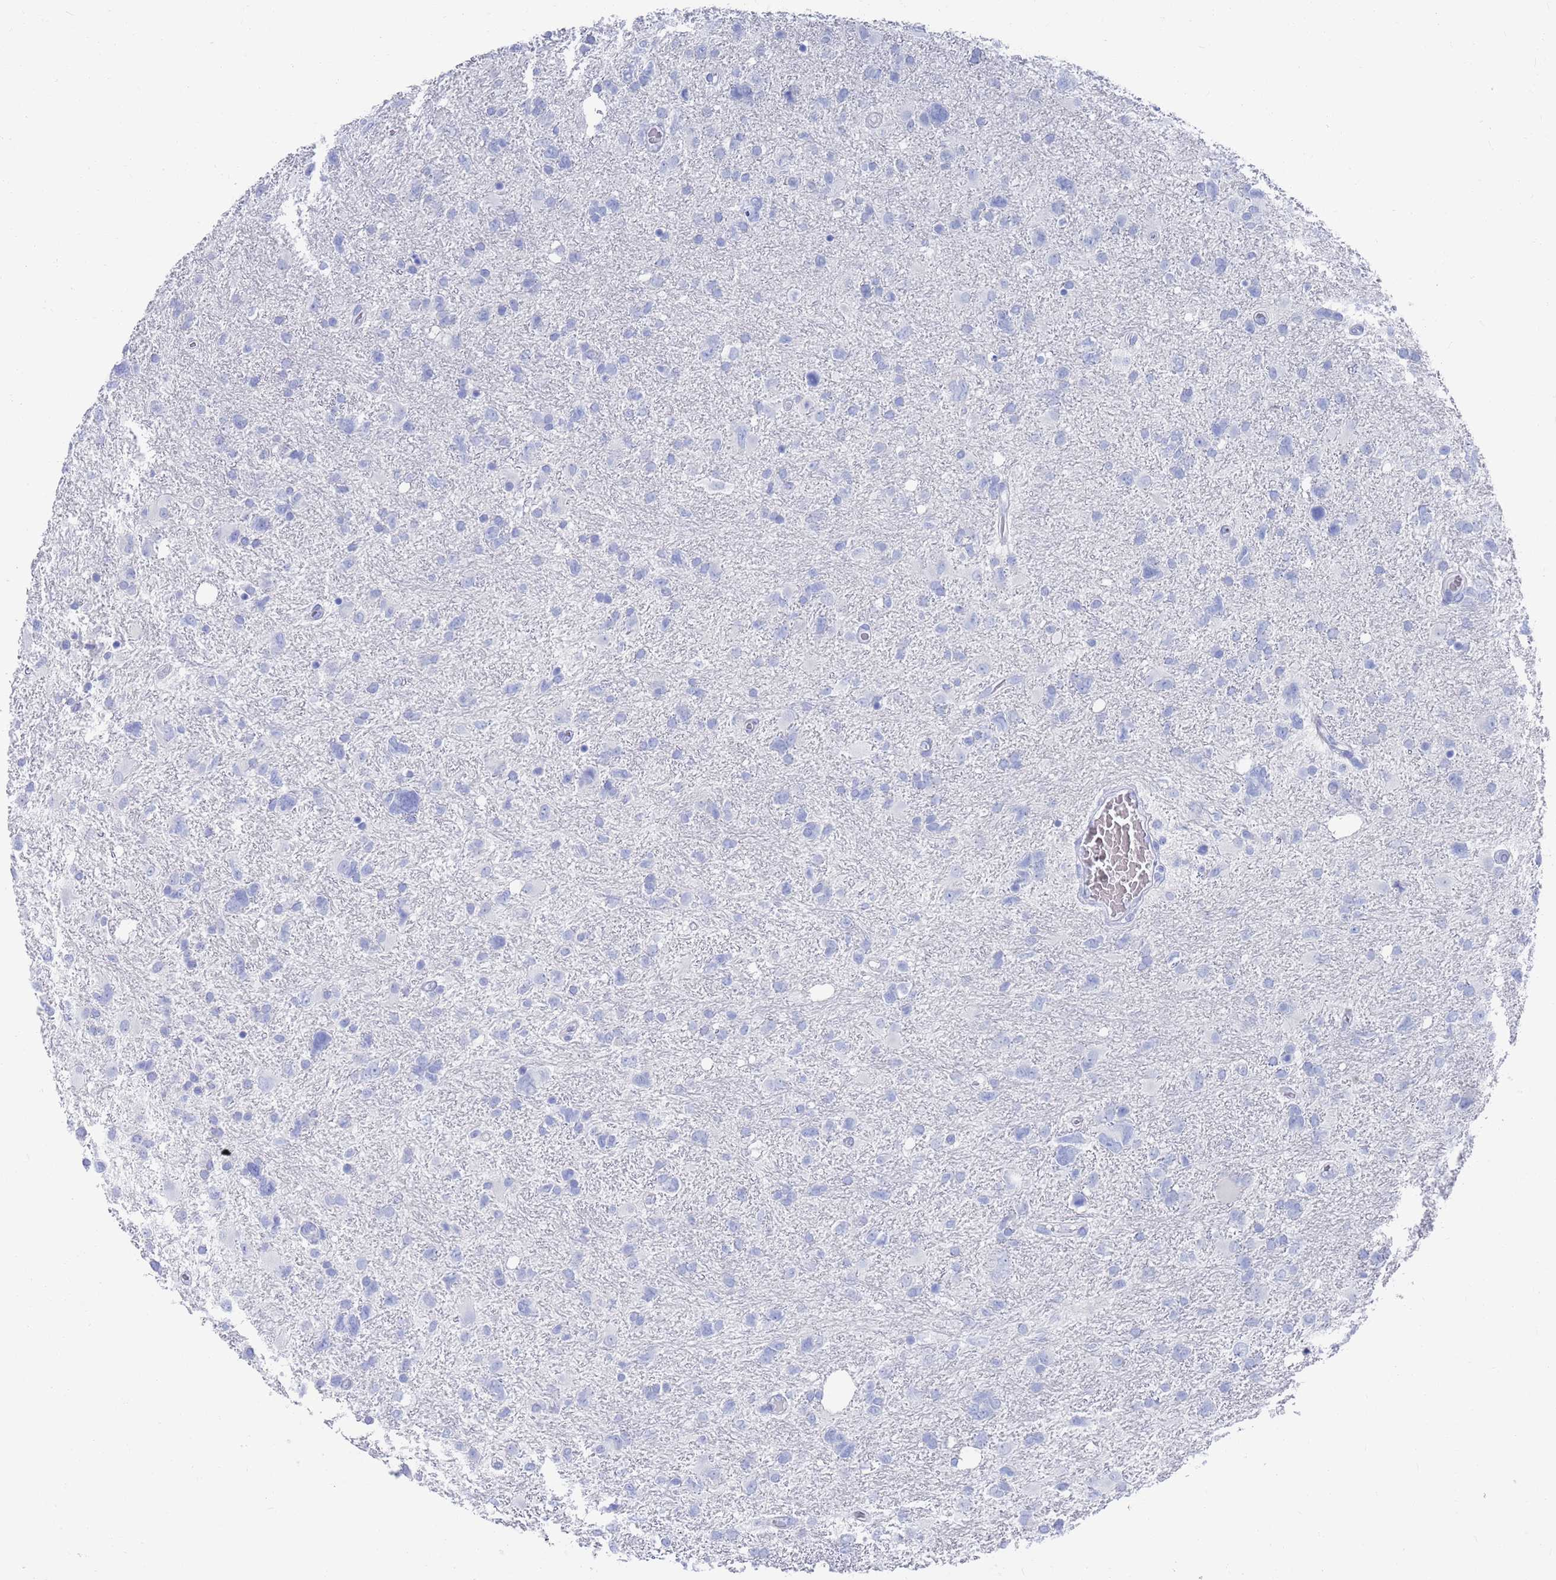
{"staining": {"intensity": "negative", "quantity": "none", "location": "none"}, "tissue": "glioma", "cell_type": "Tumor cells", "image_type": "cancer", "snomed": [{"axis": "morphology", "description": "Glioma, malignant, High grade"}, {"axis": "topography", "description": "Brain"}], "caption": "The immunohistochemistry (IHC) image has no significant staining in tumor cells of glioma tissue.", "gene": "MTMR2", "patient": {"sex": "male", "age": 61}}